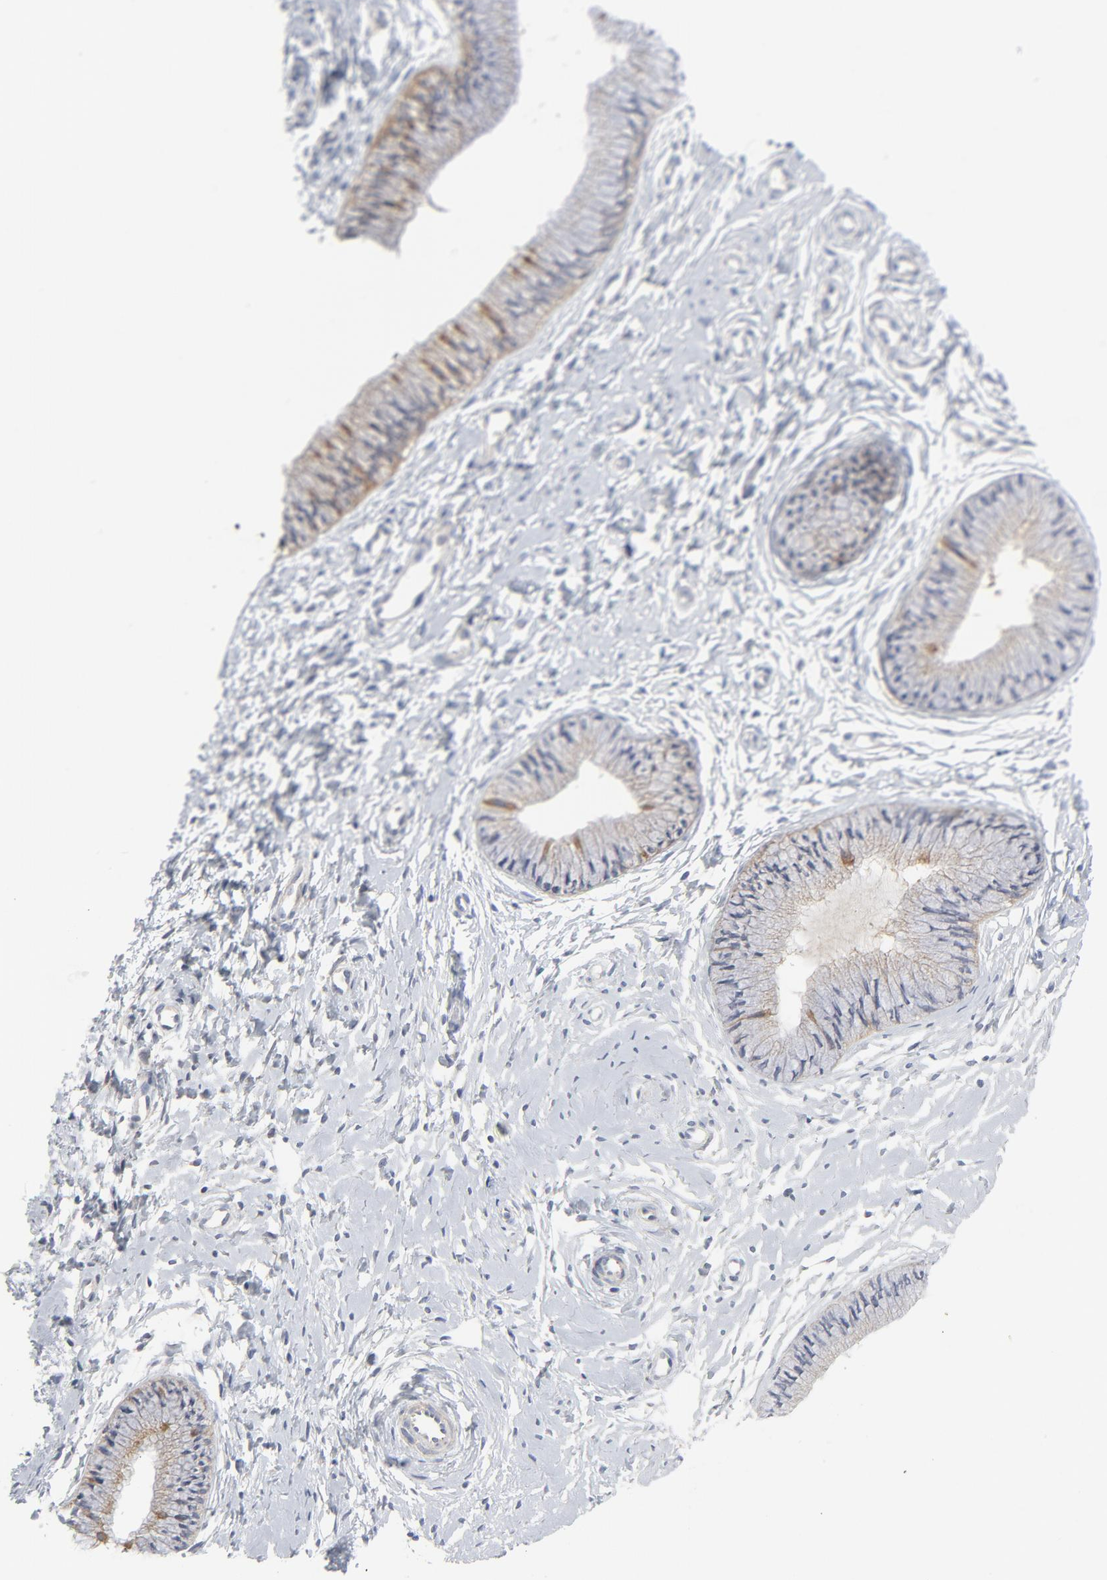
{"staining": {"intensity": "weak", "quantity": ">75%", "location": "cytoplasmic/membranous"}, "tissue": "cervix", "cell_type": "Glandular cells", "image_type": "normal", "snomed": [{"axis": "morphology", "description": "Normal tissue, NOS"}, {"axis": "topography", "description": "Cervix"}], "caption": "A brown stain shows weak cytoplasmic/membranous staining of a protein in glandular cells of unremarkable cervix.", "gene": "BAD", "patient": {"sex": "female", "age": 46}}